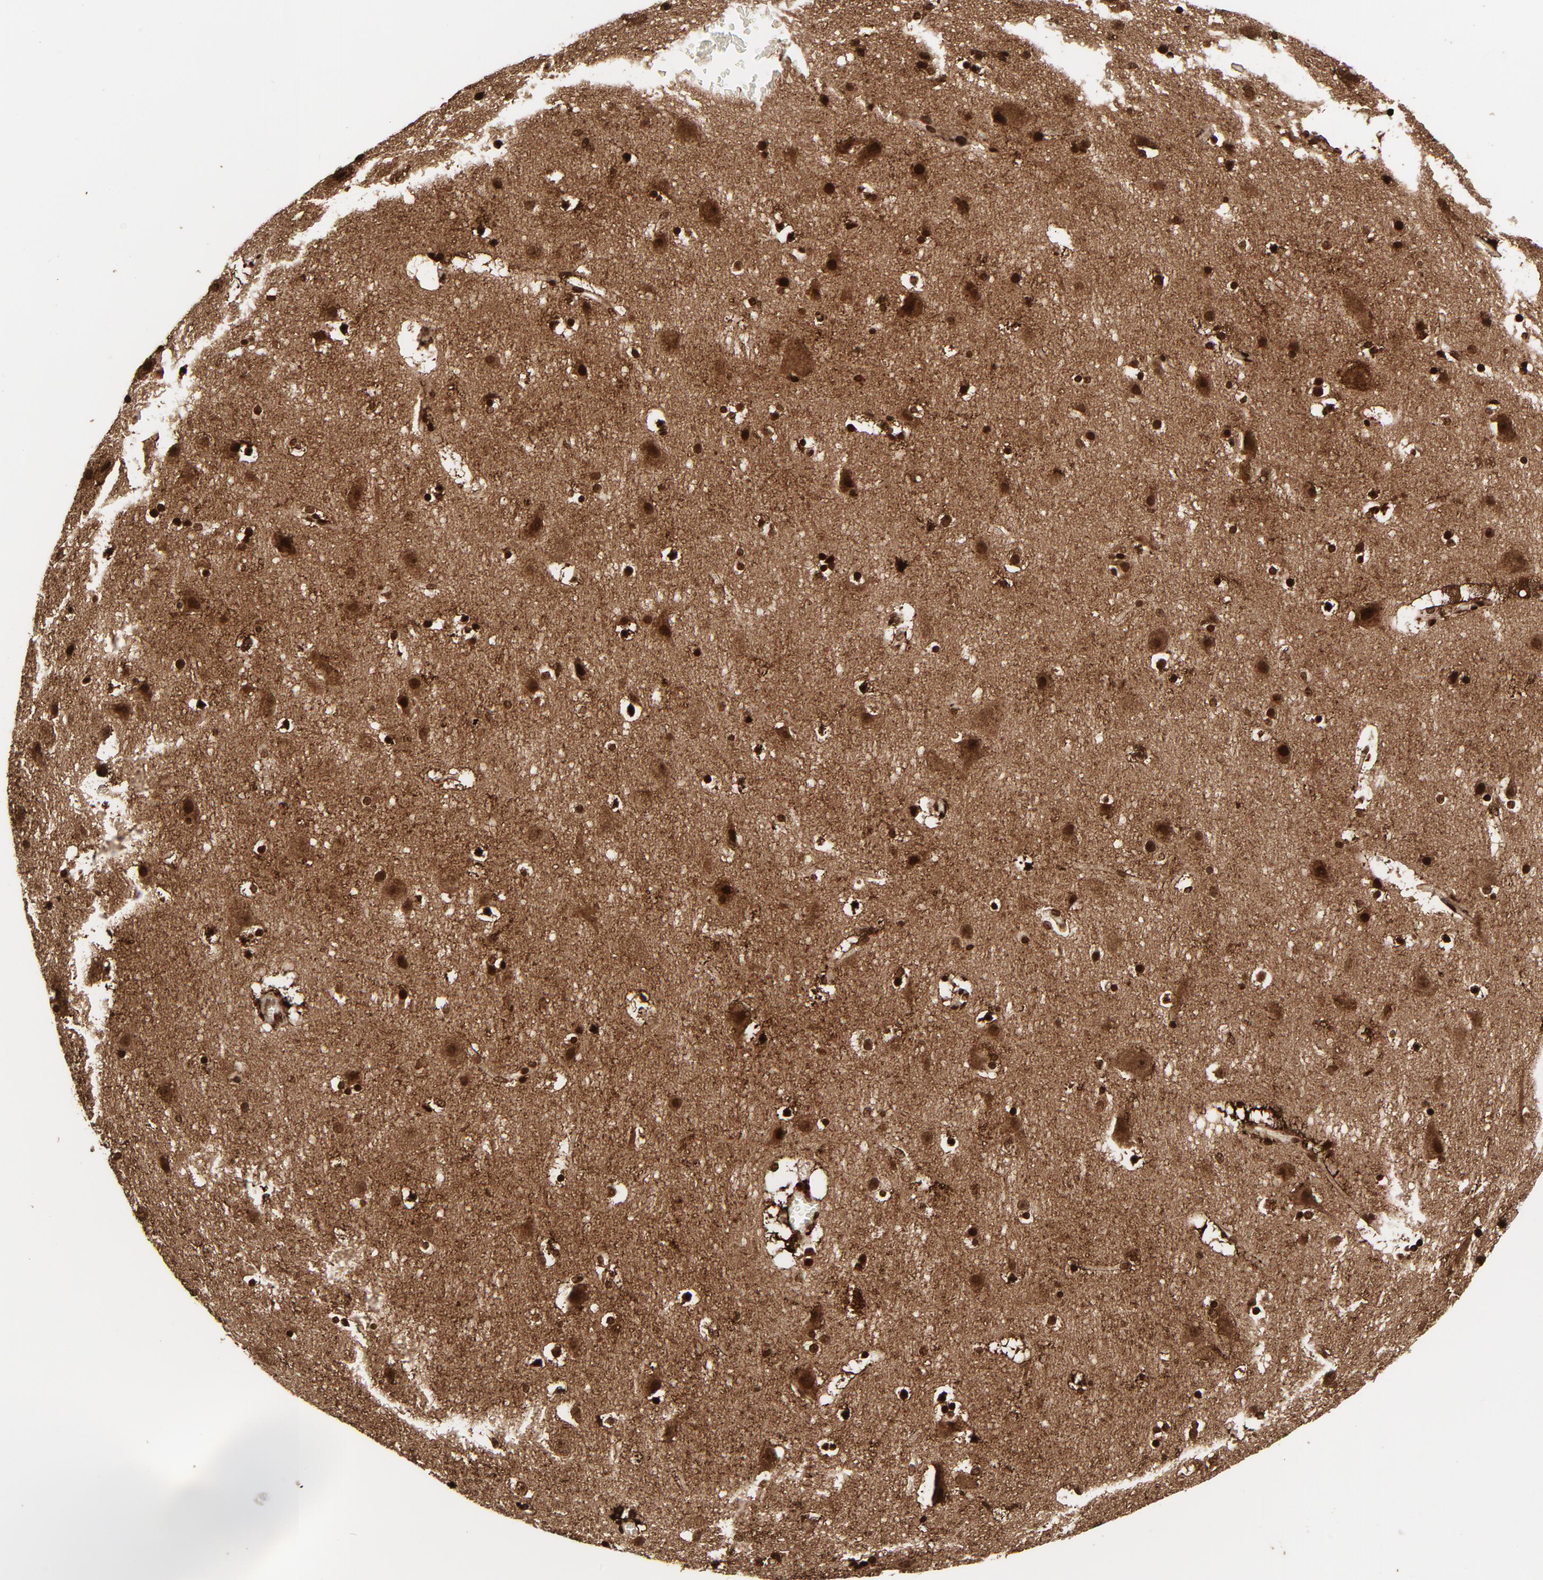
{"staining": {"intensity": "moderate", "quantity": ">75%", "location": "cytoplasmic/membranous"}, "tissue": "cerebral cortex", "cell_type": "Endothelial cells", "image_type": "normal", "snomed": [{"axis": "morphology", "description": "Normal tissue, NOS"}, {"axis": "topography", "description": "Cerebral cortex"}], "caption": "This image exhibits immunohistochemistry (IHC) staining of benign human cerebral cortex, with medium moderate cytoplasmic/membranous staining in about >75% of endothelial cells.", "gene": "MT3", "patient": {"sex": "male", "age": 45}}